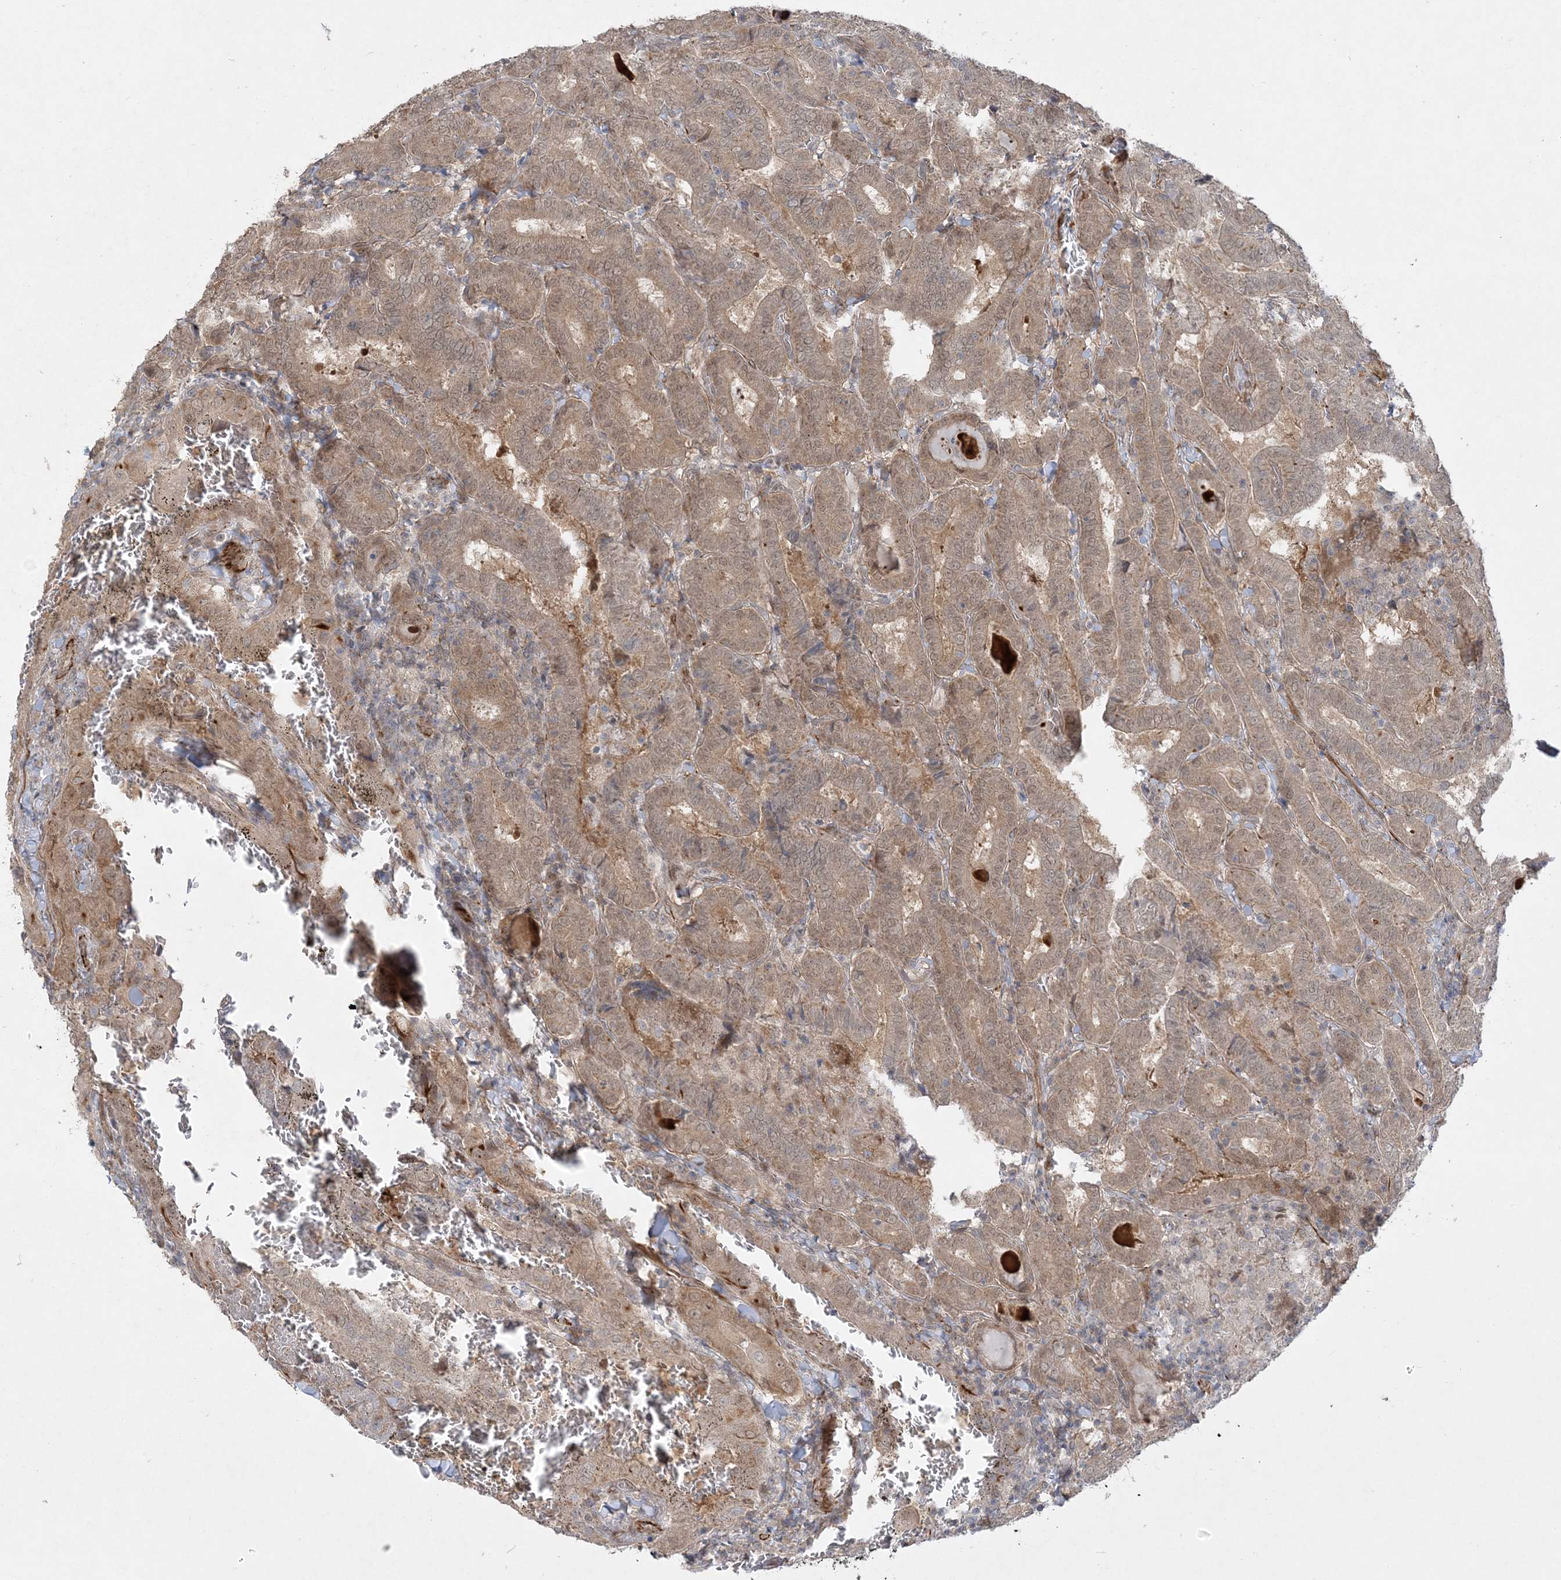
{"staining": {"intensity": "moderate", "quantity": ">75%", "location": "cytoplasmic/membranous"}, "tissue": "thyroid cancer", "cell_type": "Tumor cells", "image_type": "cancer", "snomed": [{"axis": "morphology", "description": "Papillary adenocarcinoma, NOS"}, {"axis": "topography", "description": "Thyroid gland"}], "caption": "A medium amount of moderate cytoplasmic/membranous positivity is seen in approximately >75% of tumor cells in thyroid papillary adenocarcinoma tissue. (DAB = brown stain, brightfield microscopy at high magnification).", "gene": "INPP1", "patient": {"sex": "female", "age": 72}}